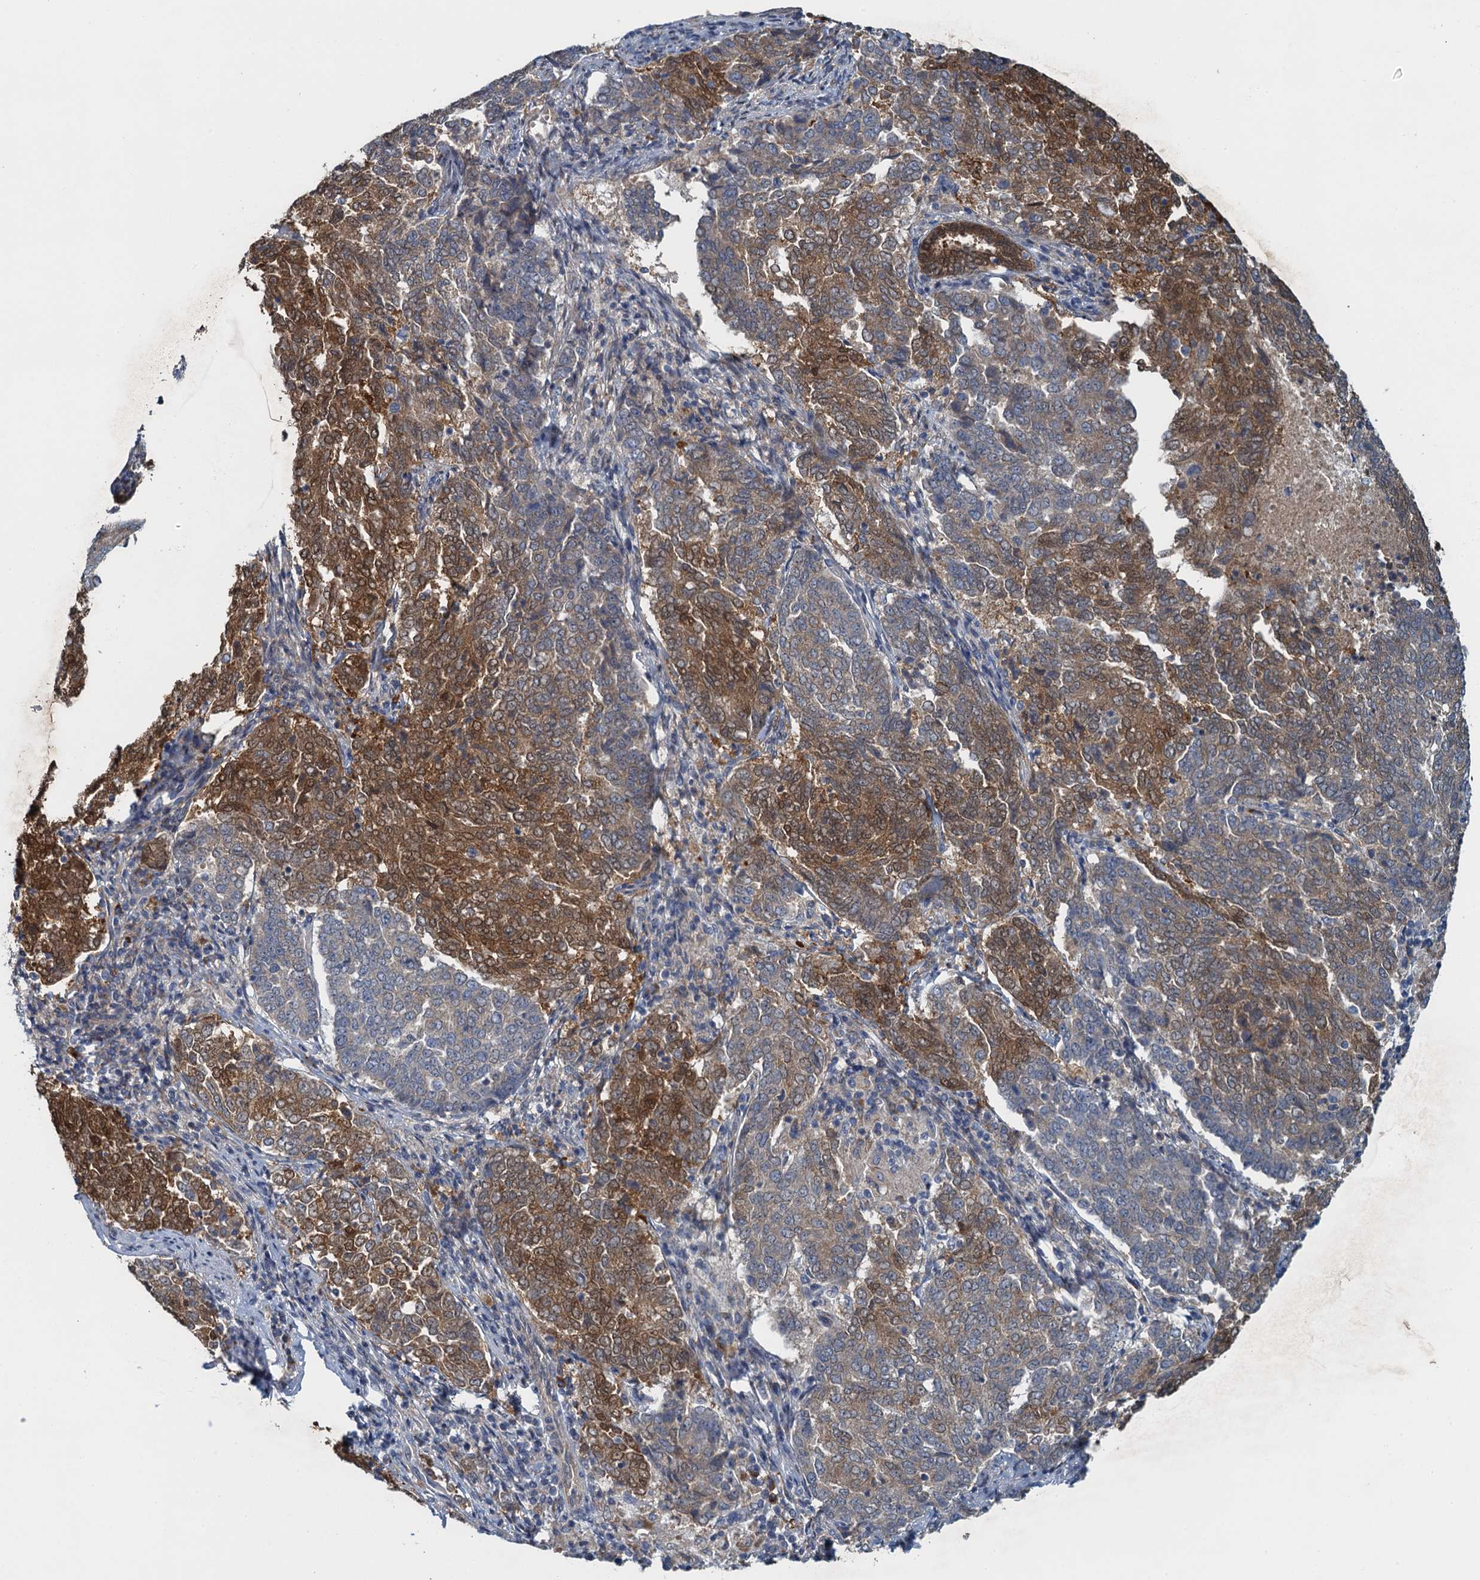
{"staining": {"intensity": "moderate", "quantity": ">75%", "location": "cytoplasmic/membranous"}, "tissue": "endometrial cancer", "cell_type": "Tumor cells", "image_type": "cancer", "snomed": [{"axis": "morphology", "description": "Adenocarcinoma, NOS"}, {"axis": "topography", "description": "Endometrium"}], "caption": "IHC (DAB (3,3'-diaminobenzidine)) staining of human endometrial adenocarcinoma shows moderate cytoplasmic/membranous protein expression in approximately >75% of tumor cells.", "gene": "ALG2", "patient": {"sex": "female", "age": 80}}